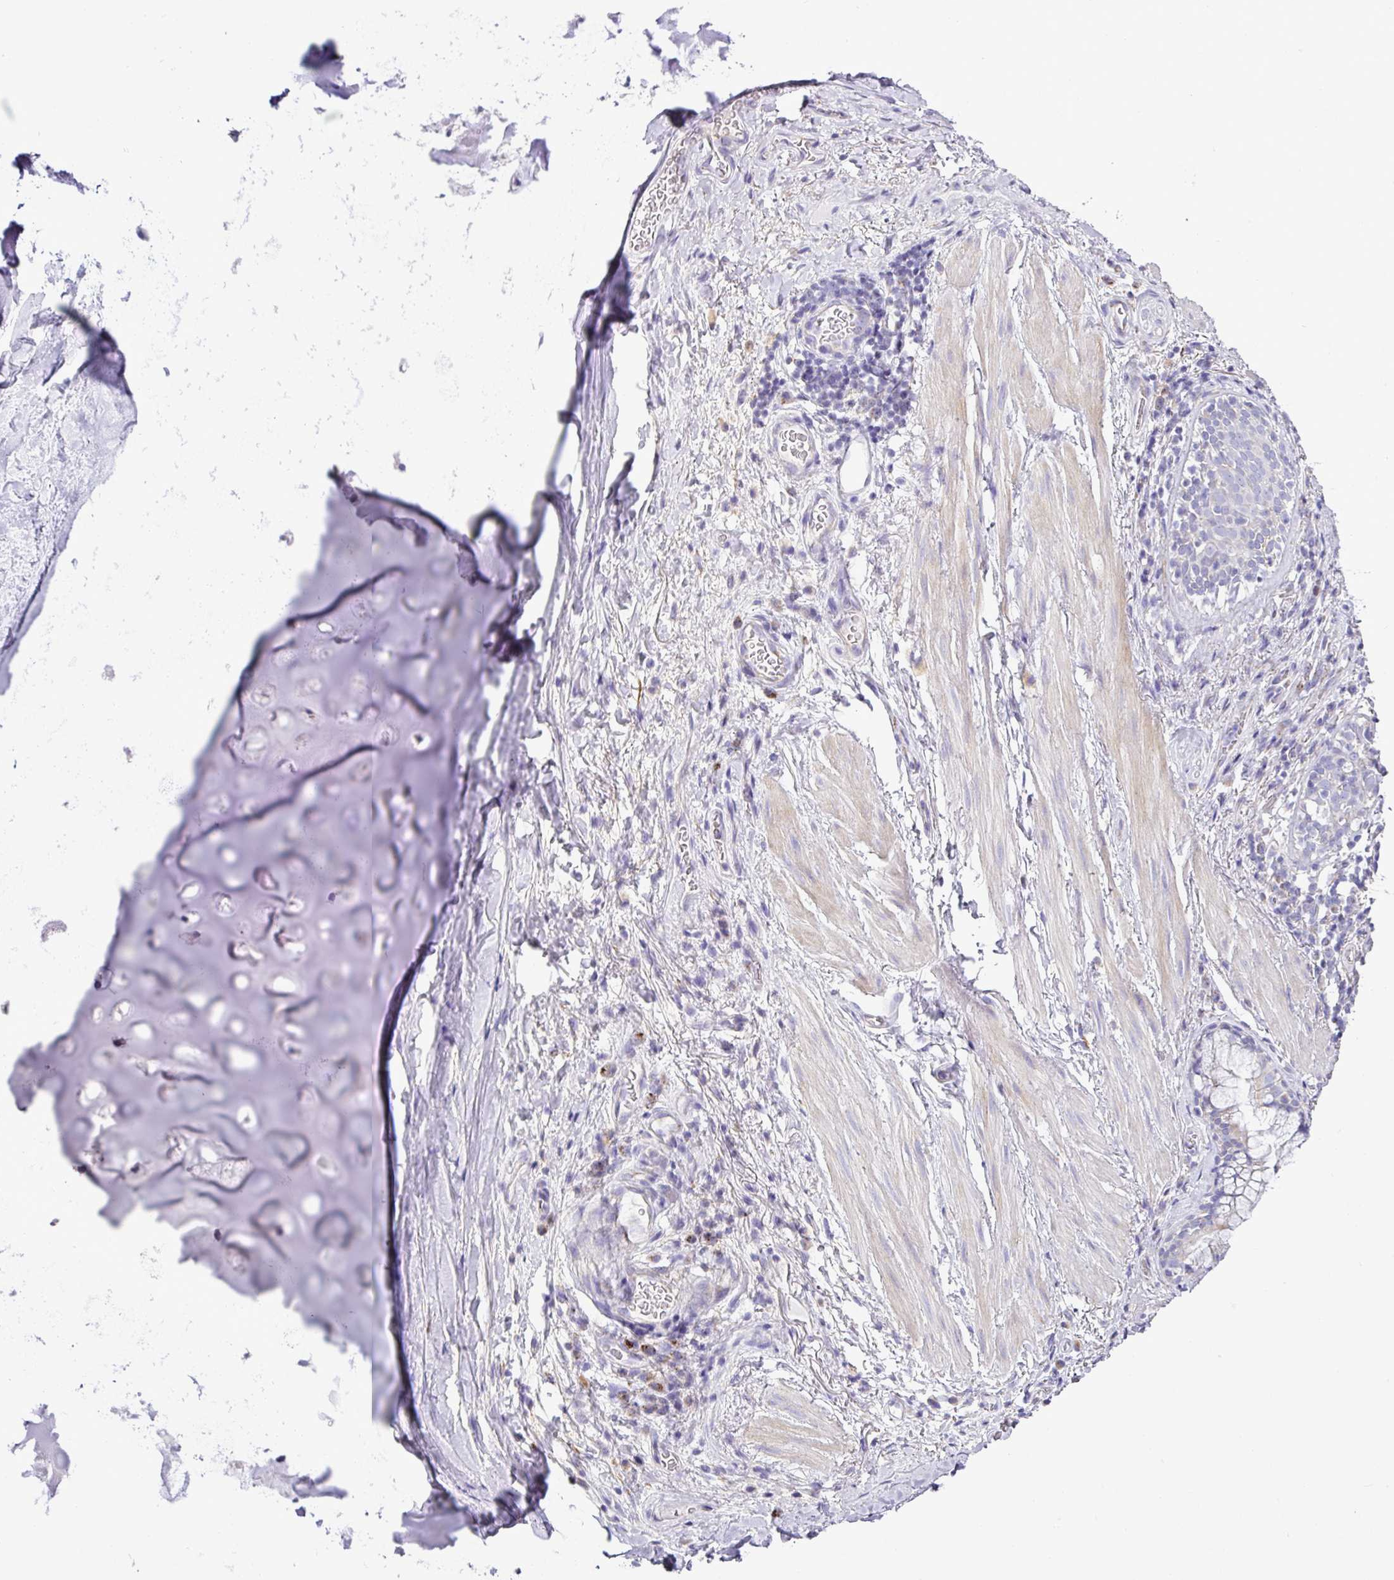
{"staining": {"intensity": "negative", "quantity": "none", "location": "none"}, "tissue": "soft tissue", "cell_type": "Chondrocytes", "image_type": "normal", "snomed": [{"axis": "morphology", "description": "Normal tissue, NOS"}, {"axis": "topography", "description": "Cartilage tissue"}, {"axis": "topography", "description": "Bronchus"}], "caption": "Image shows no significant protein expression in chondrocytes of benign soft tissue. (Brightfield microscopy of DAB (3,3'-diaminobenzidine) IHC at high magnification).", "gene": "PGAP4", "patient": {"sex": "male", "age": 58}}